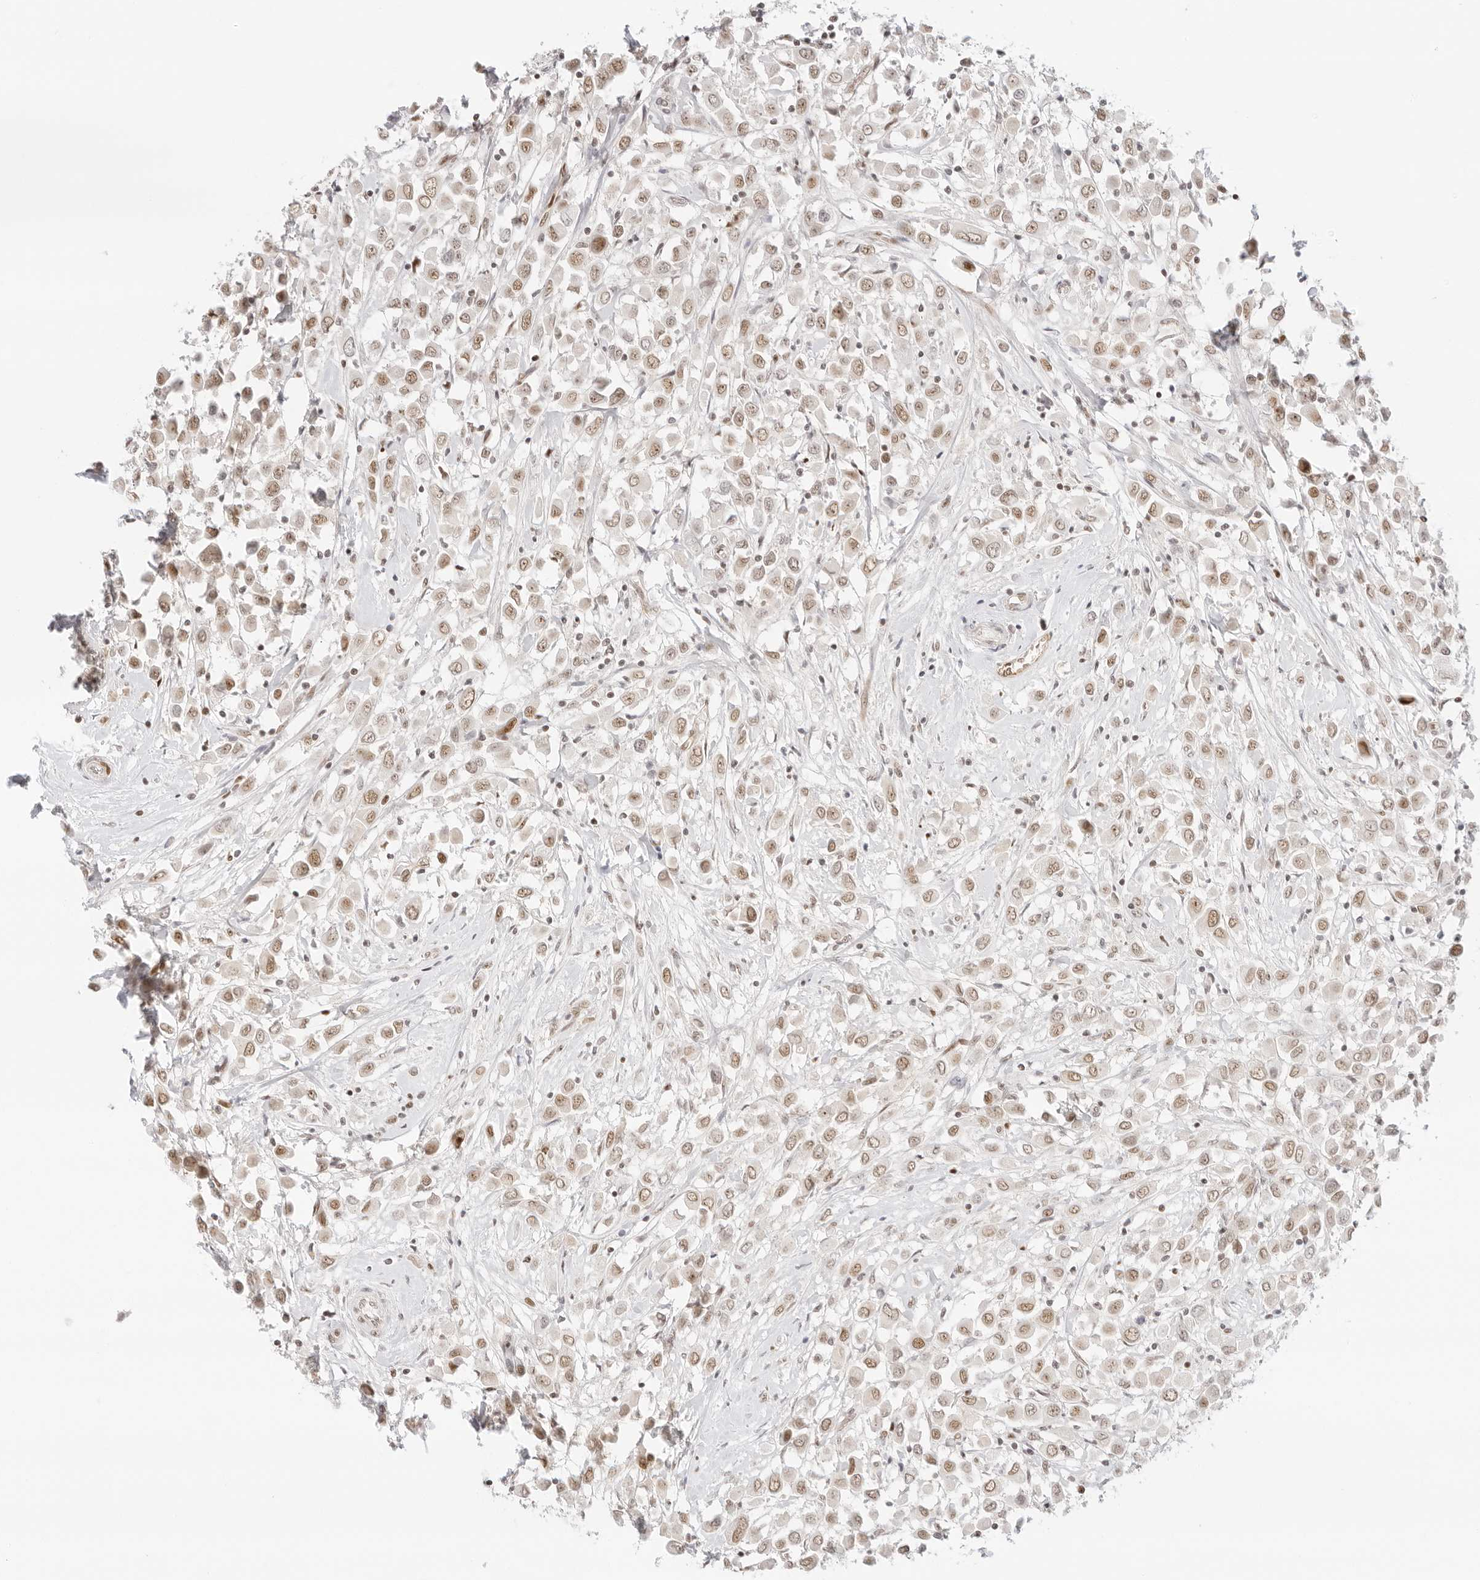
{"staining": {"intensity": "moderate", "quantity": ">75%", "location": "nuclear"}, "tissue": "breast cancer", "cell_type": "Tumor cells", "image_type": "cancer", "snomed": [{"axis": "morphology", "description": "Duct carcinoma"}, {"axis": "topography", "description": "Breast"}], "caption": "Protein expression analysis of human breast cancer (infiltrating ductal carcinoma) reveals moderate nuclear expression in about >75% of tumor cells.", "gene": "ITGA6", "patient": {"sex": "female", "age": 61}}